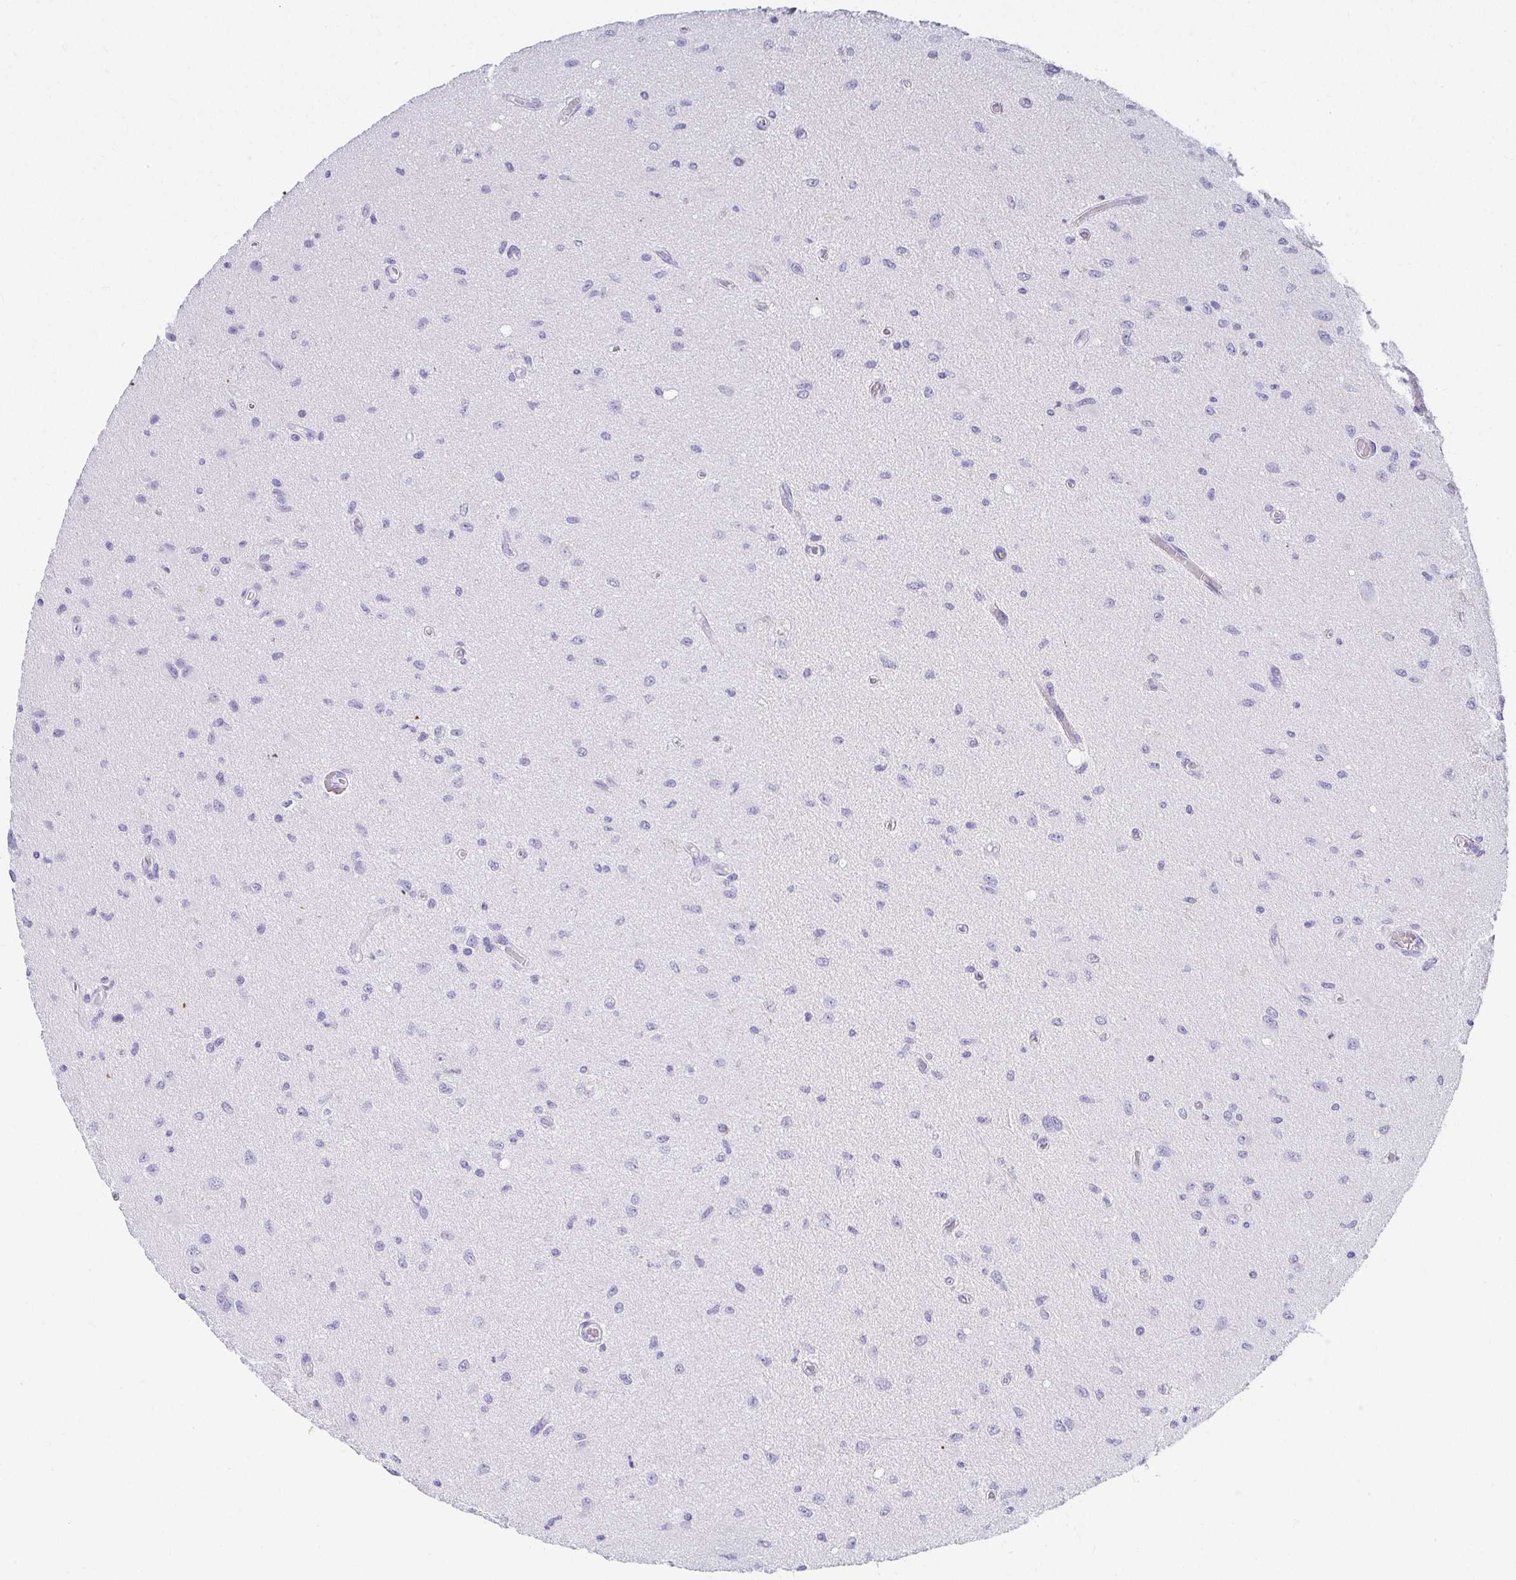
{"staining": {"intensity": "negative", "quantity": "none", "location": "none"}, "tissue": "glioma", "cell_type": "Tumor cells", "image_type": "cancer", "snomed": [{"axis": "morphology", "description": "Glioma, malignant, High grade"}, {"axis": "topography", "description": "Brain"}], "caption": "IHC micrograph of human malignant glioma (high-grade) stained for a protein (brown), which demonstrates no staining in tumor cells. (DAB (3,3'-diaminobenzidine) IHC visualized using brightfield microscopy, high magnification).", "gene": "CHAT", "patient": {"sex": "male", "age": 67}}